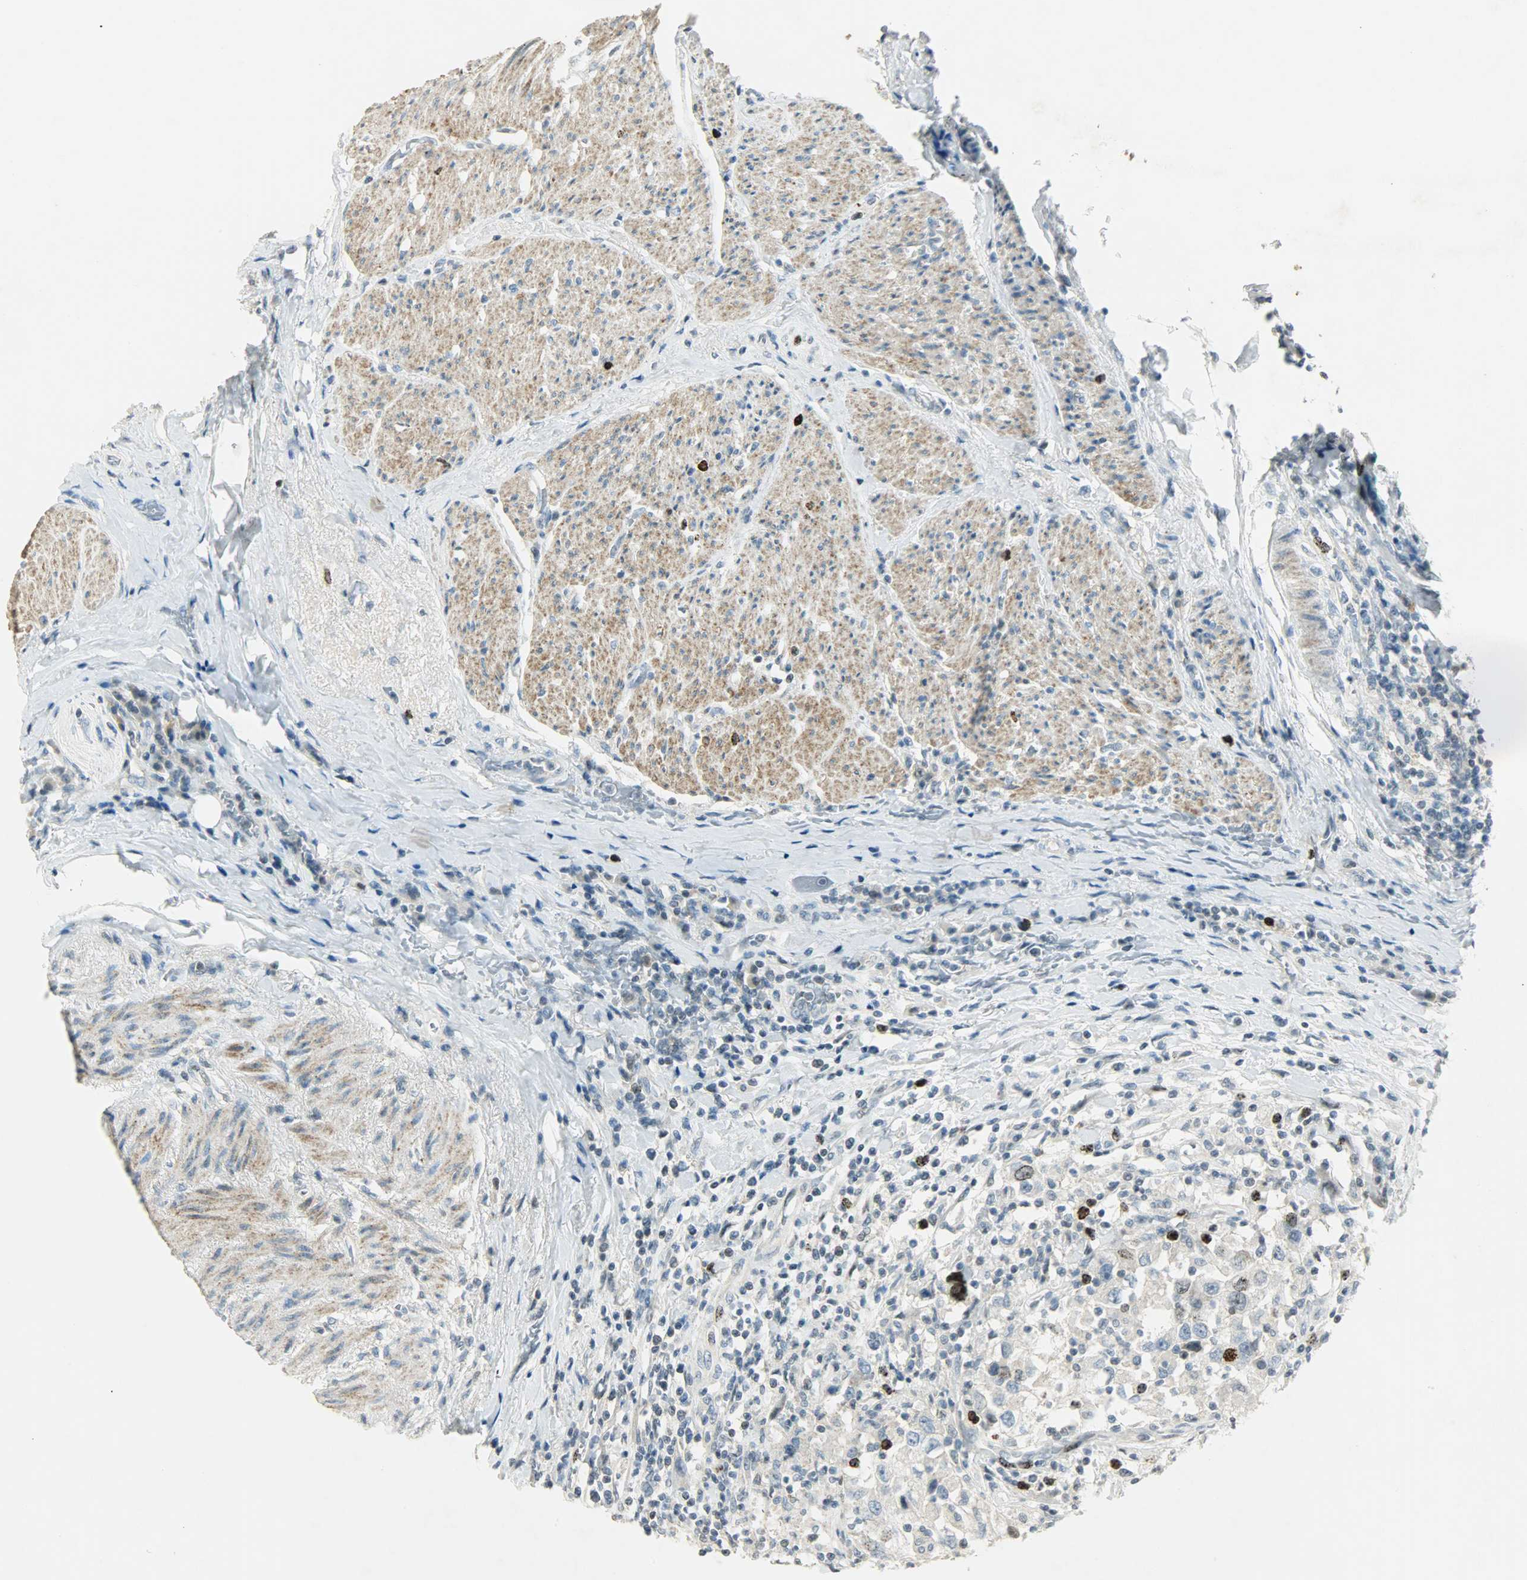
{"staining": {"intensity": "strong", "quantity": "<25%", "location": "nuclear"}, "tissue": "urothelial cancer", "cell_type": "Tumor cells", "image_type": "cancer", "snomed": [{"axis": "morphology", "description": "Urothelial carcinoma, High grade"}, {"axis": "topography", "description": "Urinary bladder"}], "caption": "Immunohistochemistry histopathology image of human urothelial cancer stained for a protein (brown), which demonstrates medium levels of strong nuclear staining in approximately <25% of tumor cells.", "gene": "AURKB", "patient": {"sex": "female", "age": 80}}